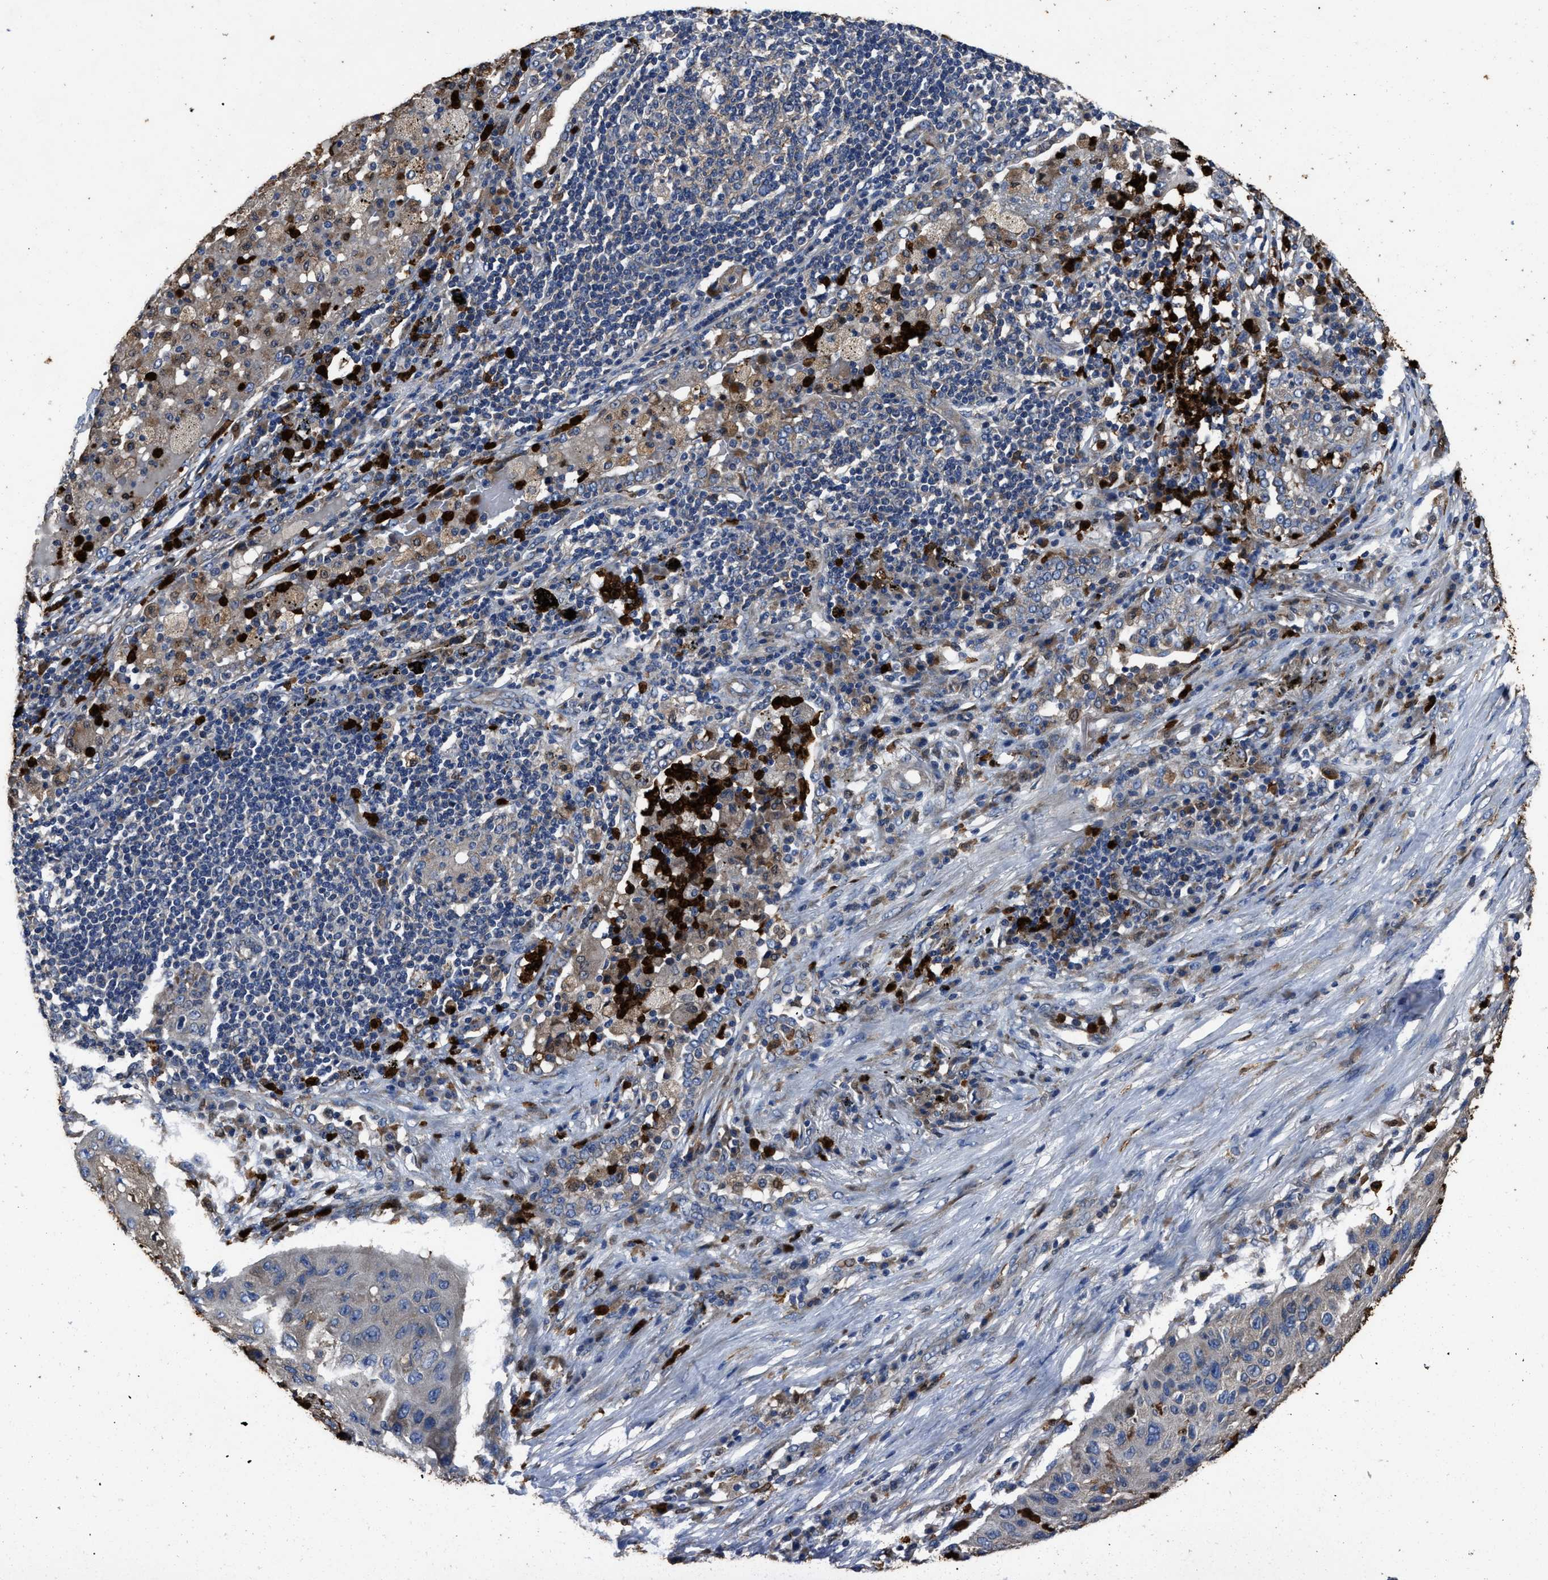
{"staining": {"intensity": "negative", "quantity": "none", "location": "none"}, "tissue": "lung cancer", "cell_type": "Tumor cells", "image_type": "cancer", "snomed": [{"axis": "morphology", "description": "Squamous cell carcinoma, NOS"}, {"axis": "topography", "description": "Lung"}], "caption": "DAB immunohistochemical staining of human lung squamous cell carcinoma shows no significant staining in tumor cells.", "gene": "ANGPT1", "patient": {"sex": "female", "age": 63}}